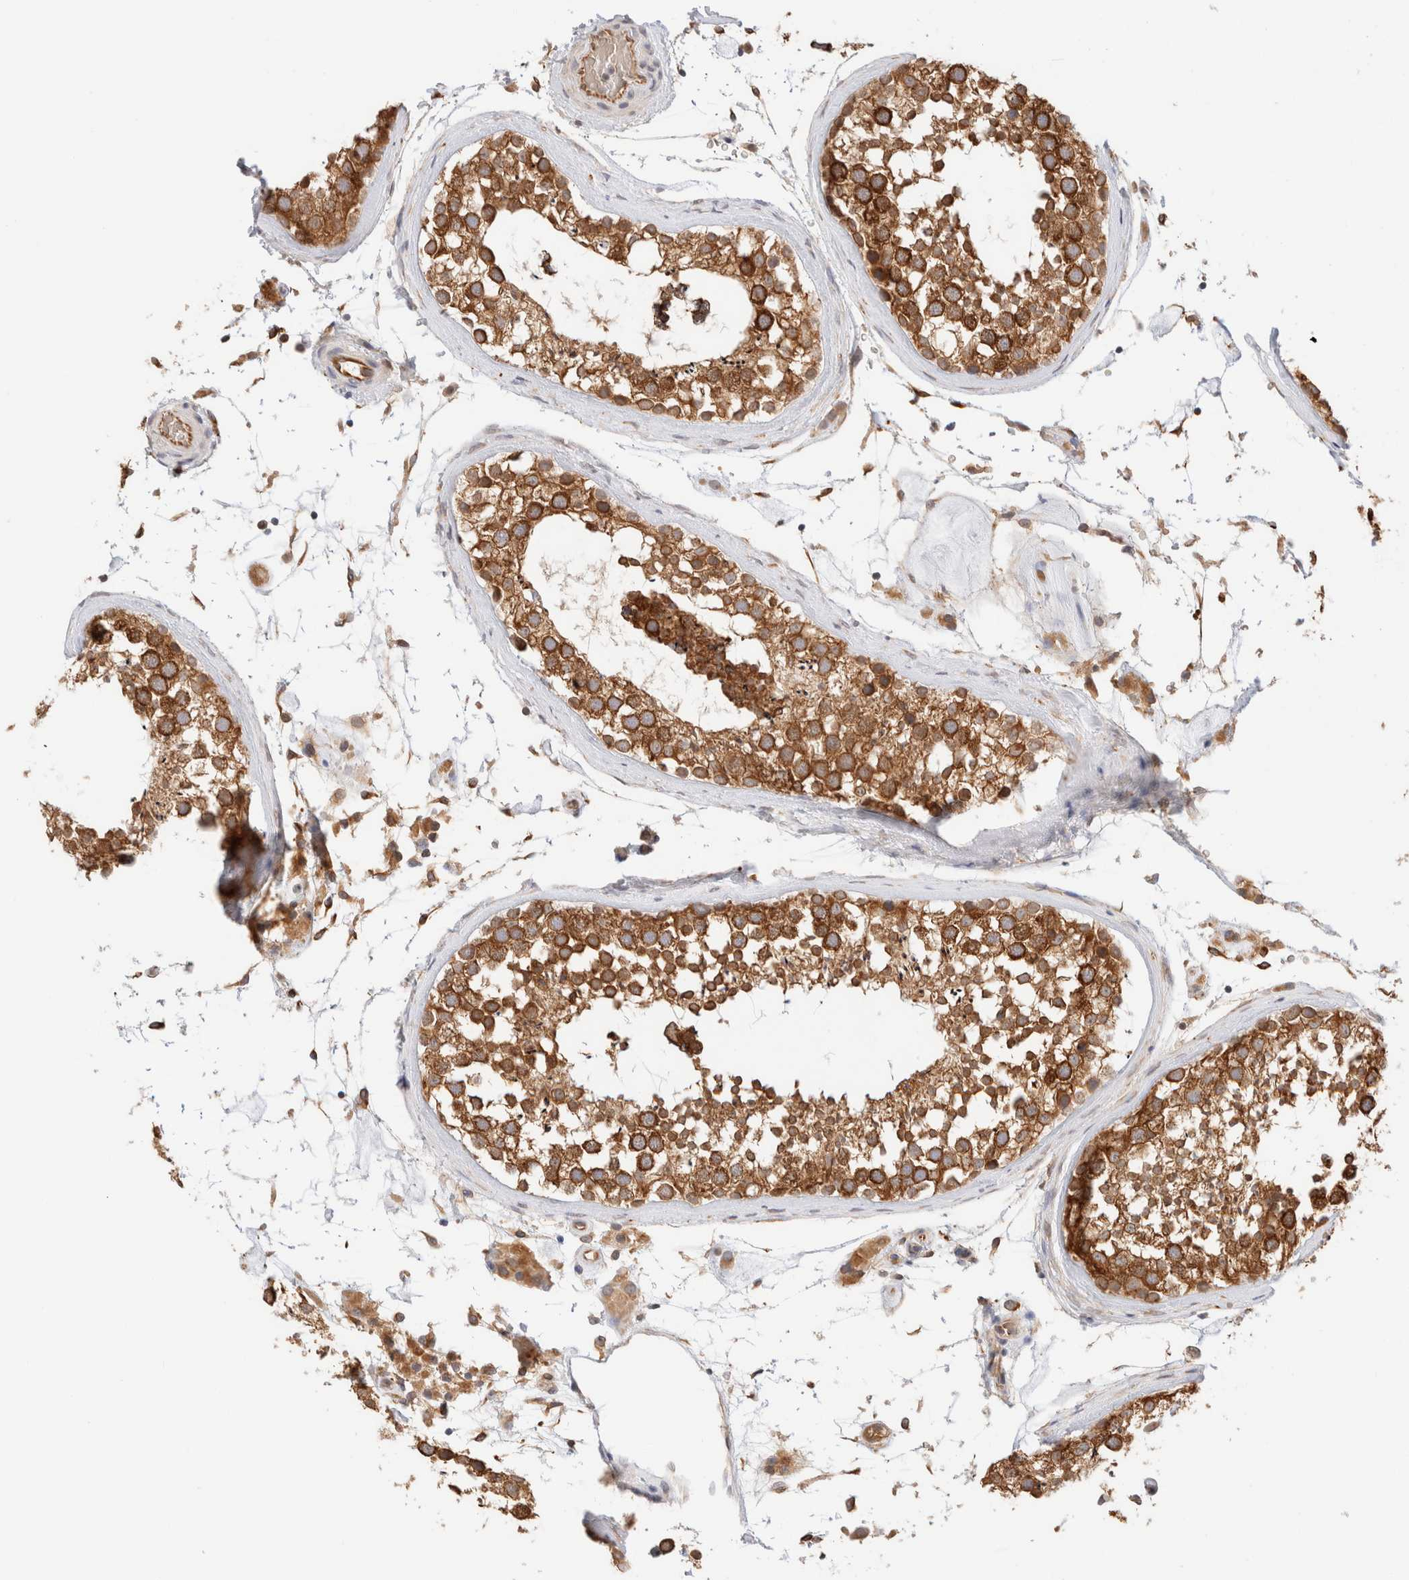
{"staining": {"intensity": "moderate", "quantity": ">75%", "location": "cytoplasmic/membranous"}, "tissue": "testis", "cell_type": "Cells in seminiferous ducts", "image_type": "normal", "snomed": [{"axis": "morphology", "description": "Normal tissue, NOS"}, {"axis": "topography", "description": "Testis"}], "caption": "A medium amount of moderate cytoplasmic/membranous staining is seen in approximately >75% of cells in seminiferous ducts in benign testis. (Stains: DAB (3,3'-diaminobenzidine) in brown, nuclei in blue, Microscopy: brightfield microscopy at high magnification).", "gene": "SYVN1", "patient": {"sex": "male", "age": 46}}